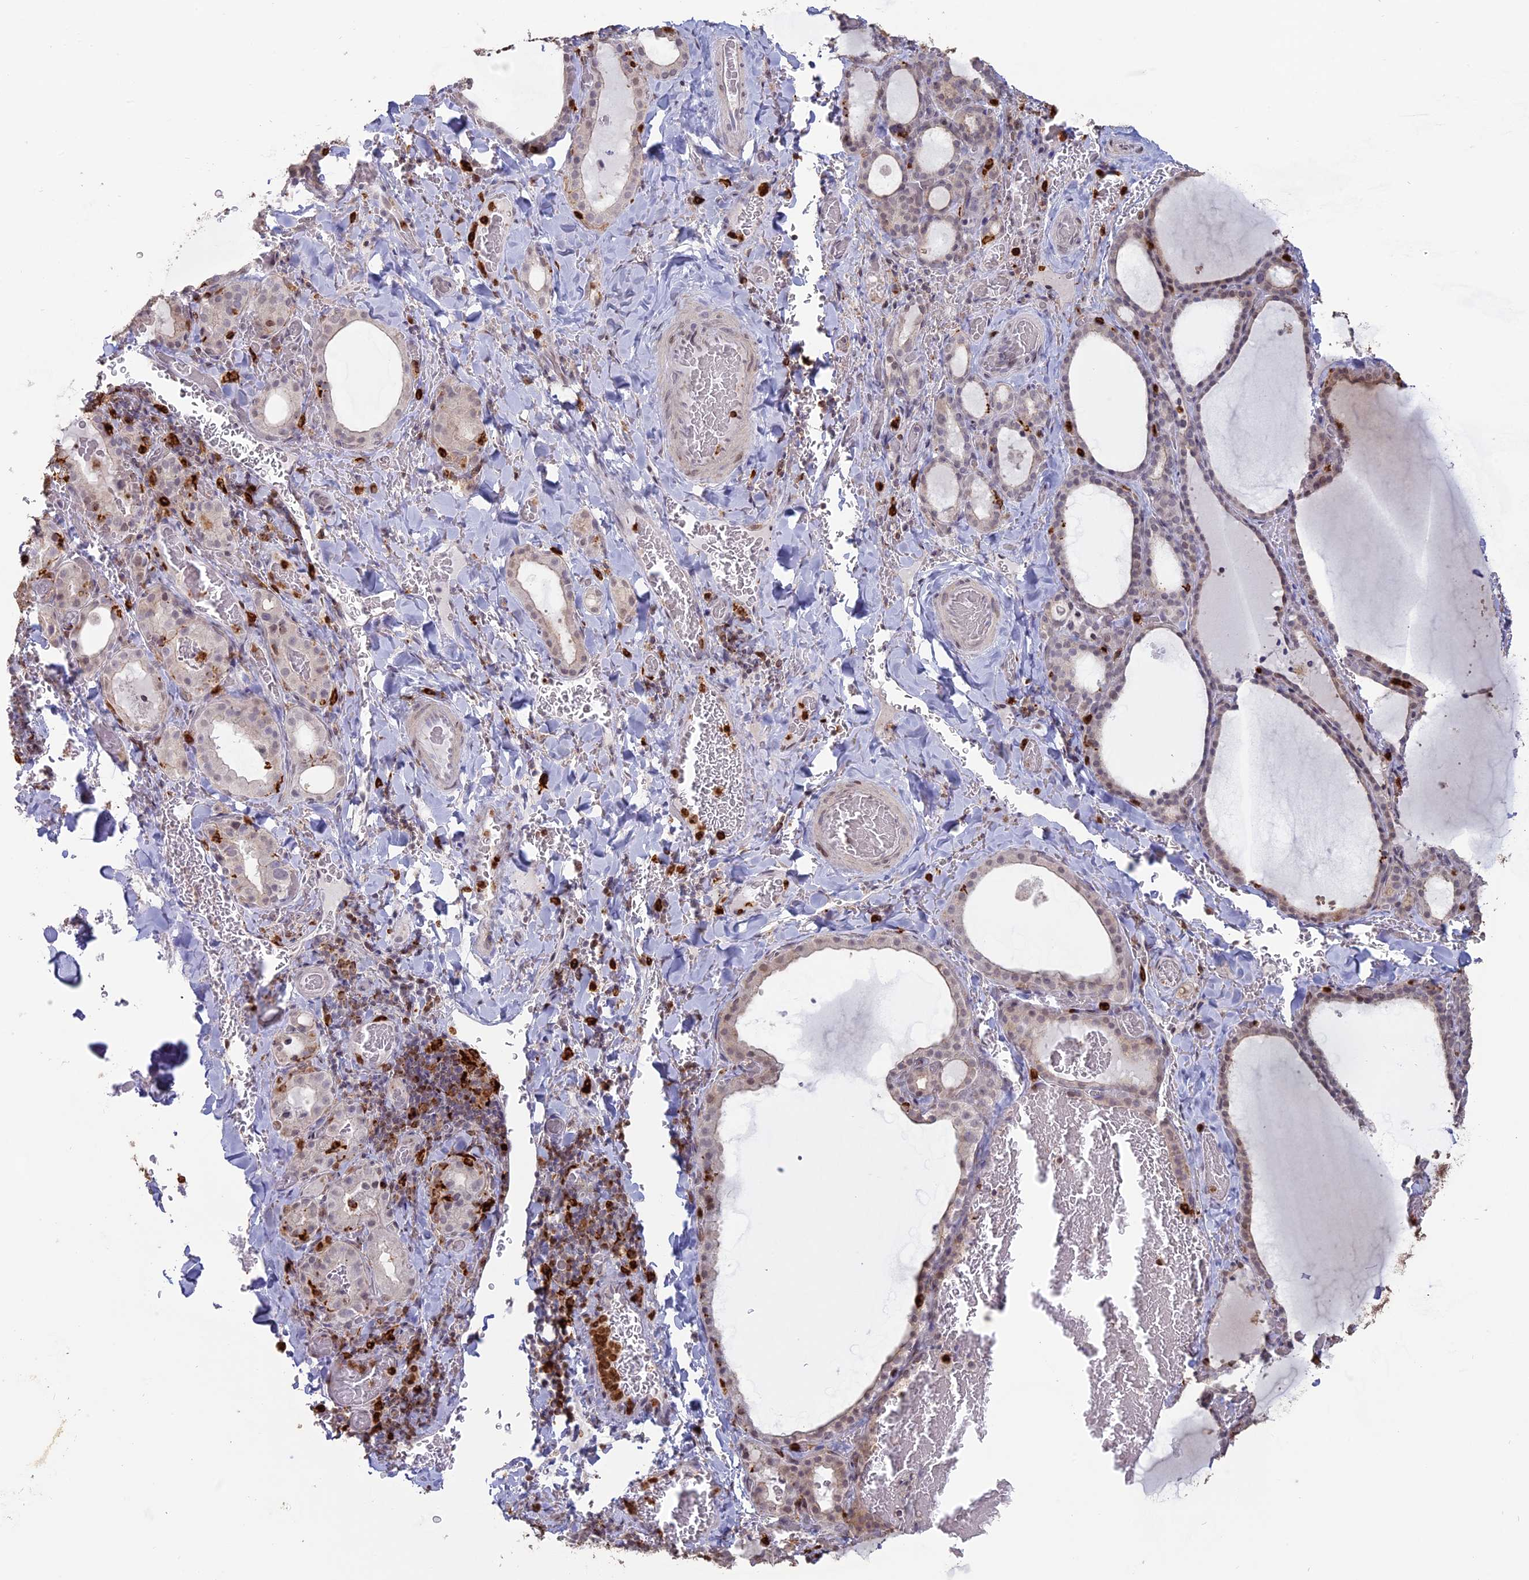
{"staining": {"intensity": "weak", "quantity": "<25%", "location": "cytoplasmic/membranous"}, "tissue": "thyroid gland", "cell_type": "Glandular cells", "image_type": "normal", "snomed": [{"axis": "morphology", "description": "Normal tissue, NOS"}, {"axis": "topography", "description": "Thyroid gland"}], "caption": "Immunohistochemical staining of unremarkable thyroid gland reveals no significant expression in glandular cells.", "gene": "APOBR", "patient": {"sex": "female", "age": 39}}